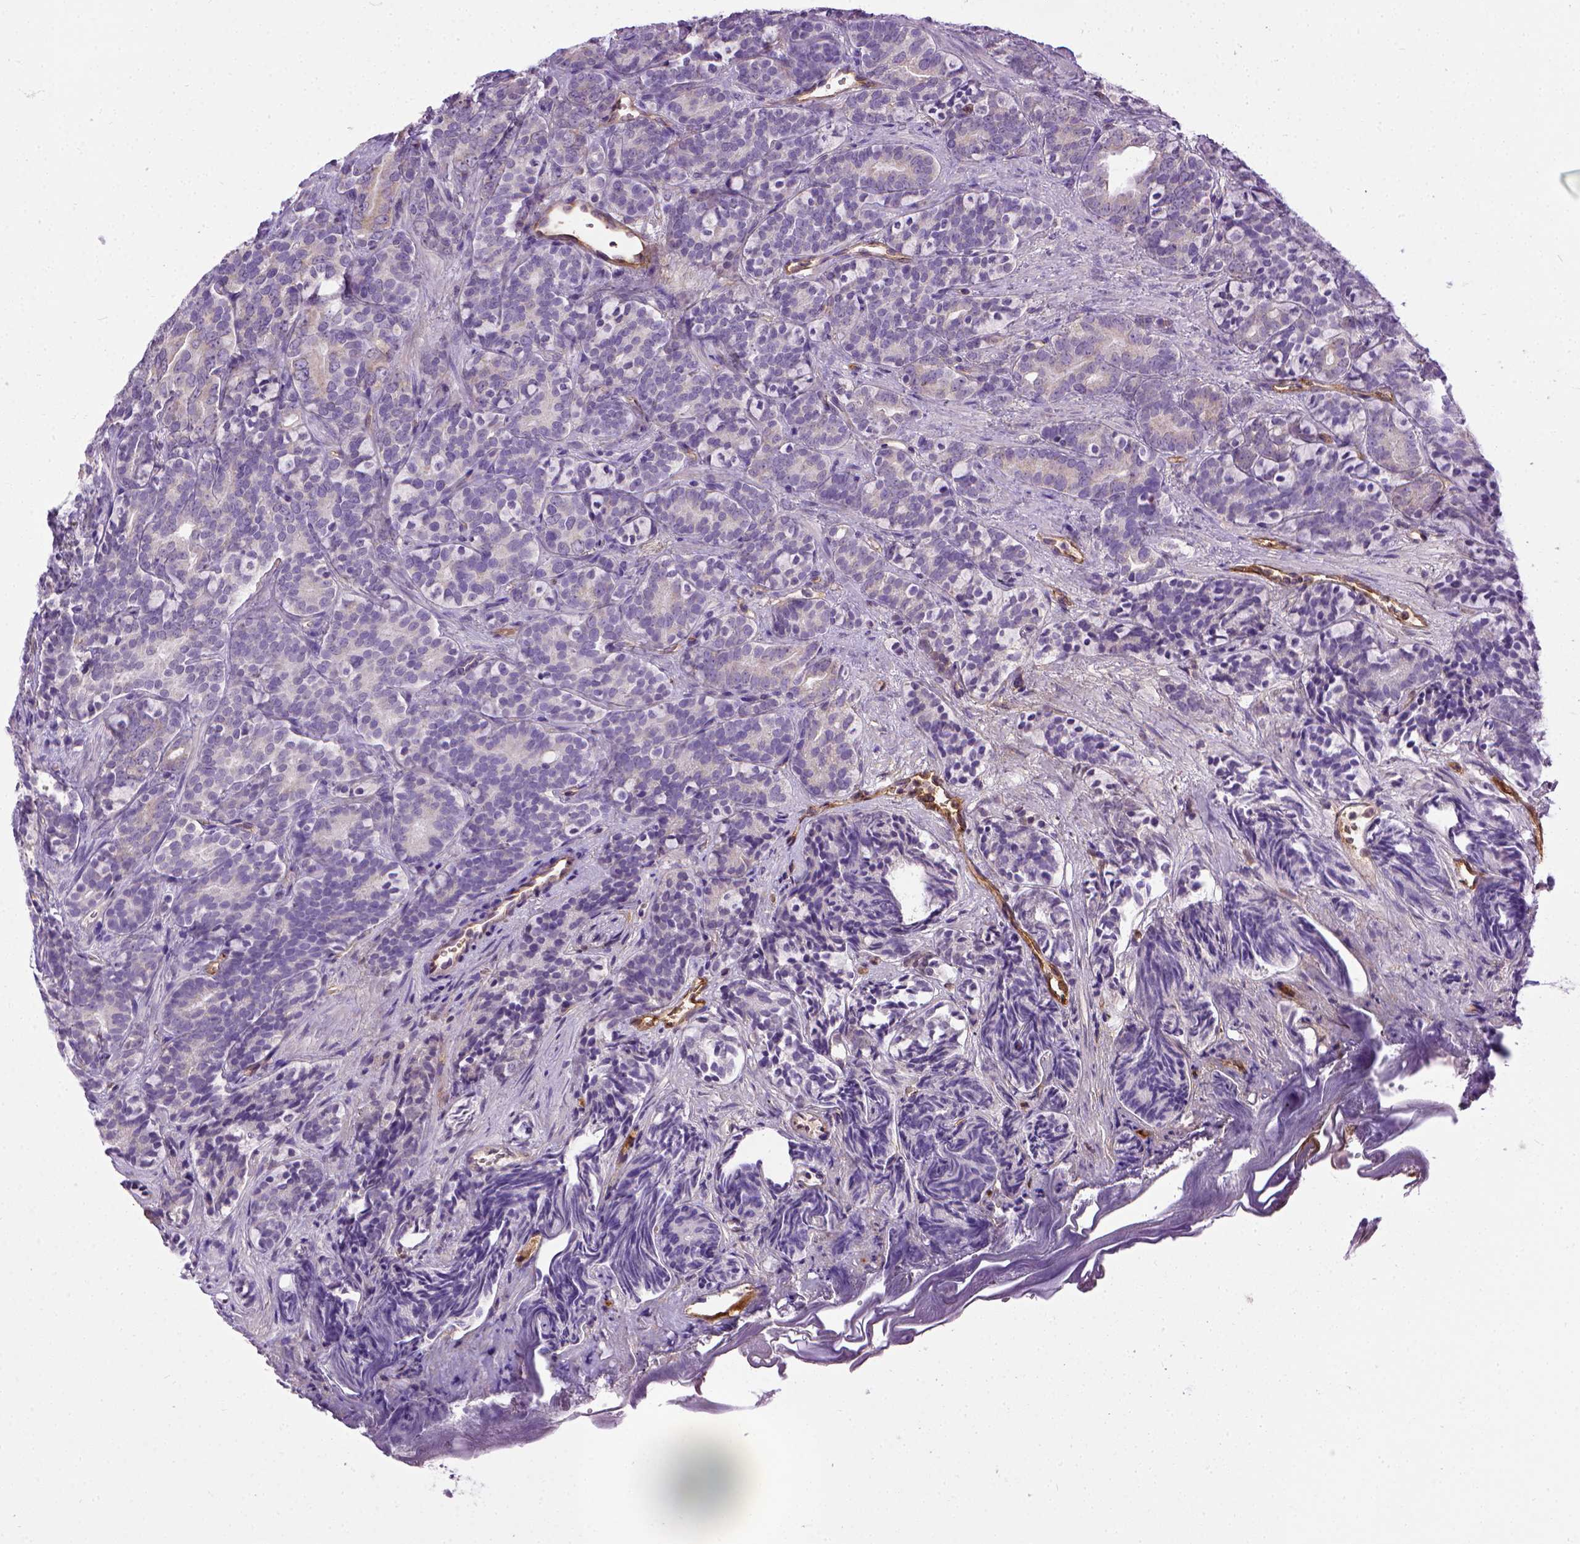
{"staining": {"intensity": "negative", "quantity": "none", "location": "none"}, "tissue": "prostate cancer", "cell_type": "Tumor cells", "image_type": "cancer", "snomed": [{"axis": "morphology", "description": "Adenocarcinoma, High grade"}, {"axis": "topography", "description": "Prostate"}], "caption": "Human prostate adenocarcinoma (high-grade) stained for a protein using IHC exhibits no positivity in tumor cells.", "gene": "ENG", "patient": {"sex": "male", "age": 84}}